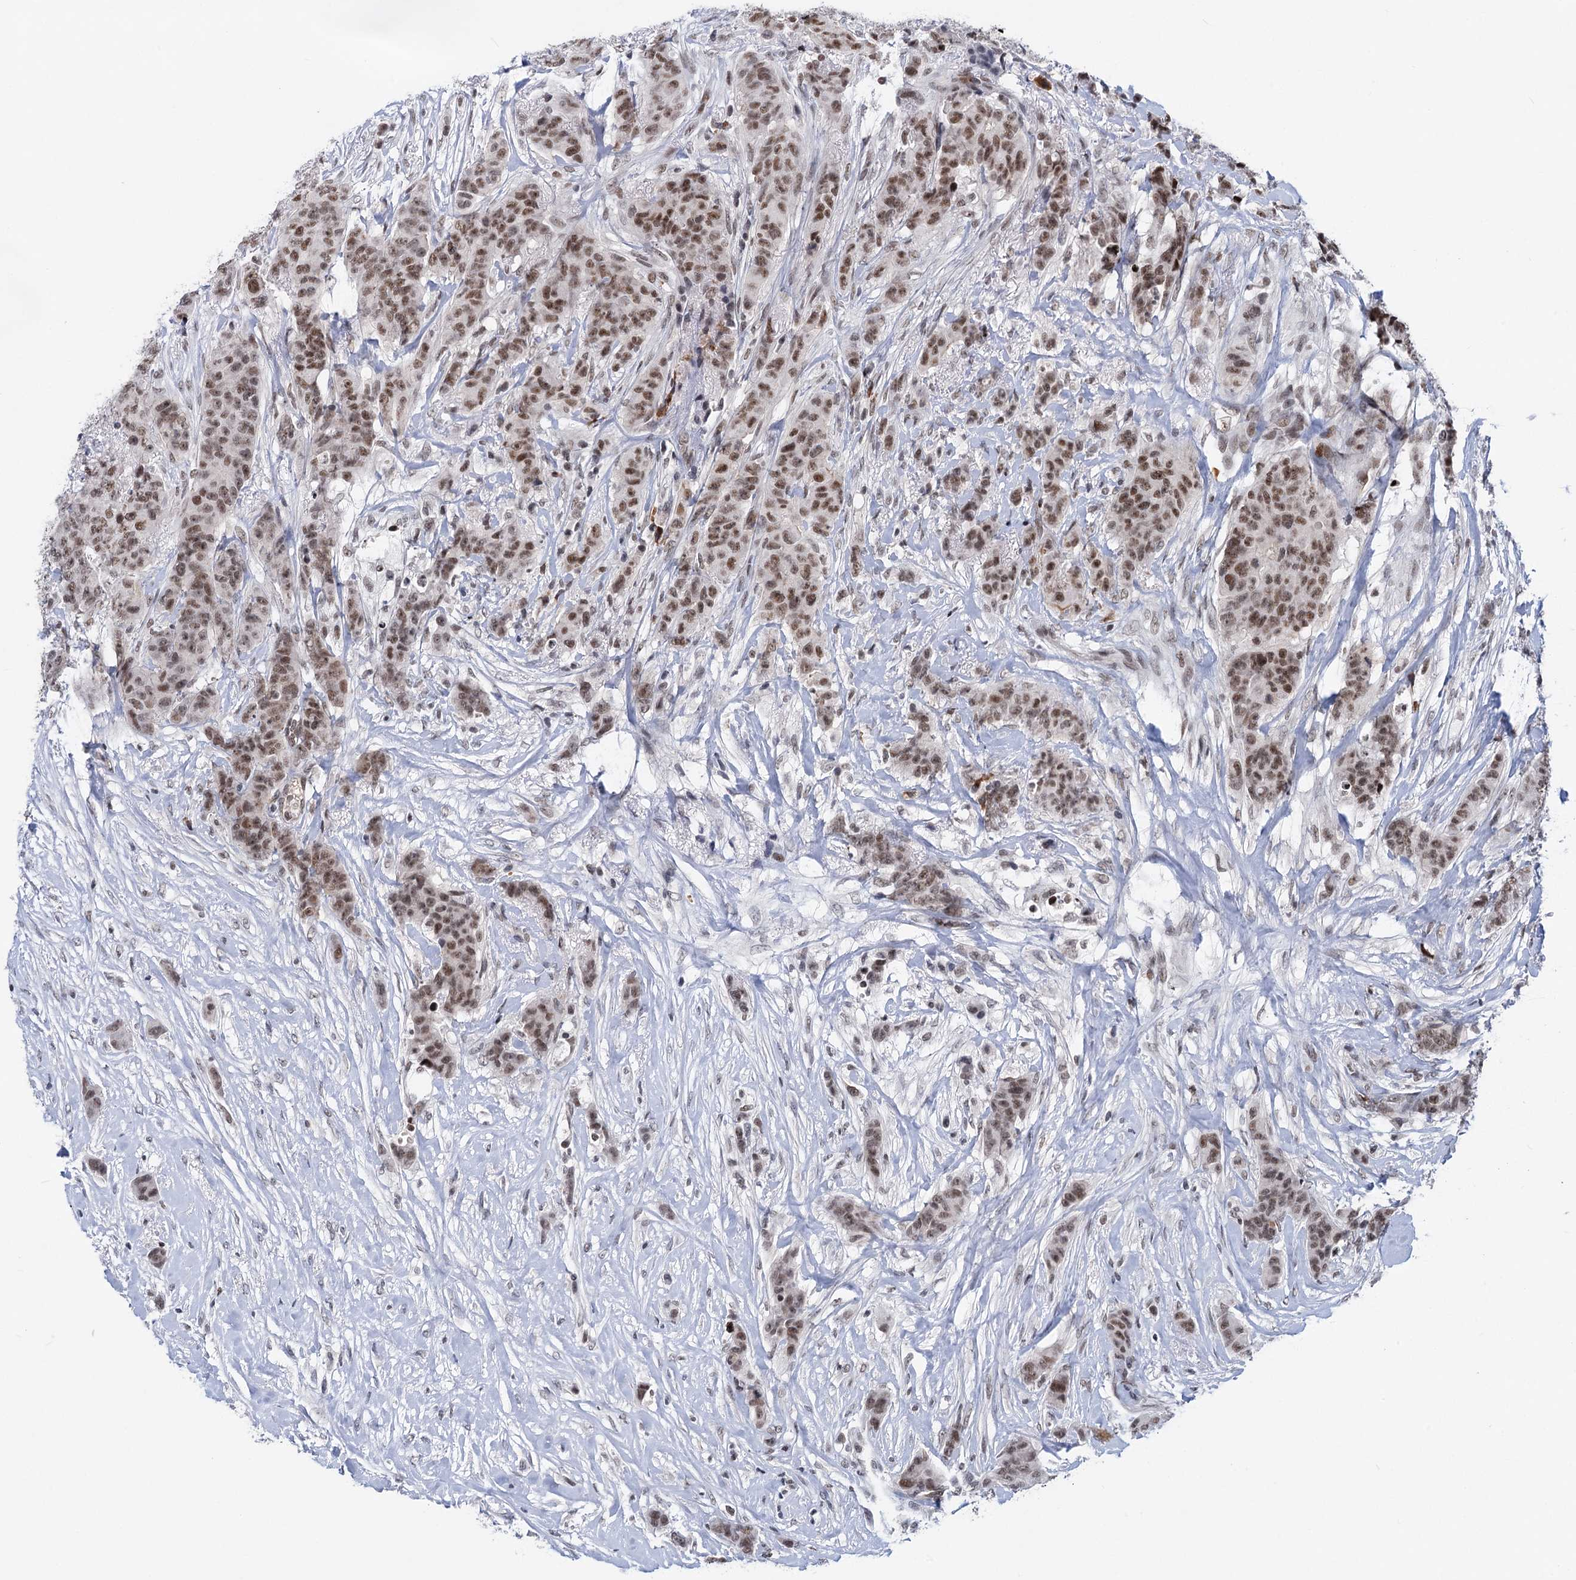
{"staining": {"intensity": "moderate", "quantity": ">75%", "location": "nuclear"}, "tissue": "breast cancer", "cell_type": "Tumor cells", "image_type": "cancer", "snomed": [{"axis": "morphology", "description": "Duct carcinoma"}, {"axis": "topography", "description": "Breast"}], "caption": "Tumor cells demonstrate medium levels of moderate nuclear positivity in about >75% of cells in human breast cancer.", "gene": "ZCCHC10", "patient": {"sex": "female", "age": 40}}